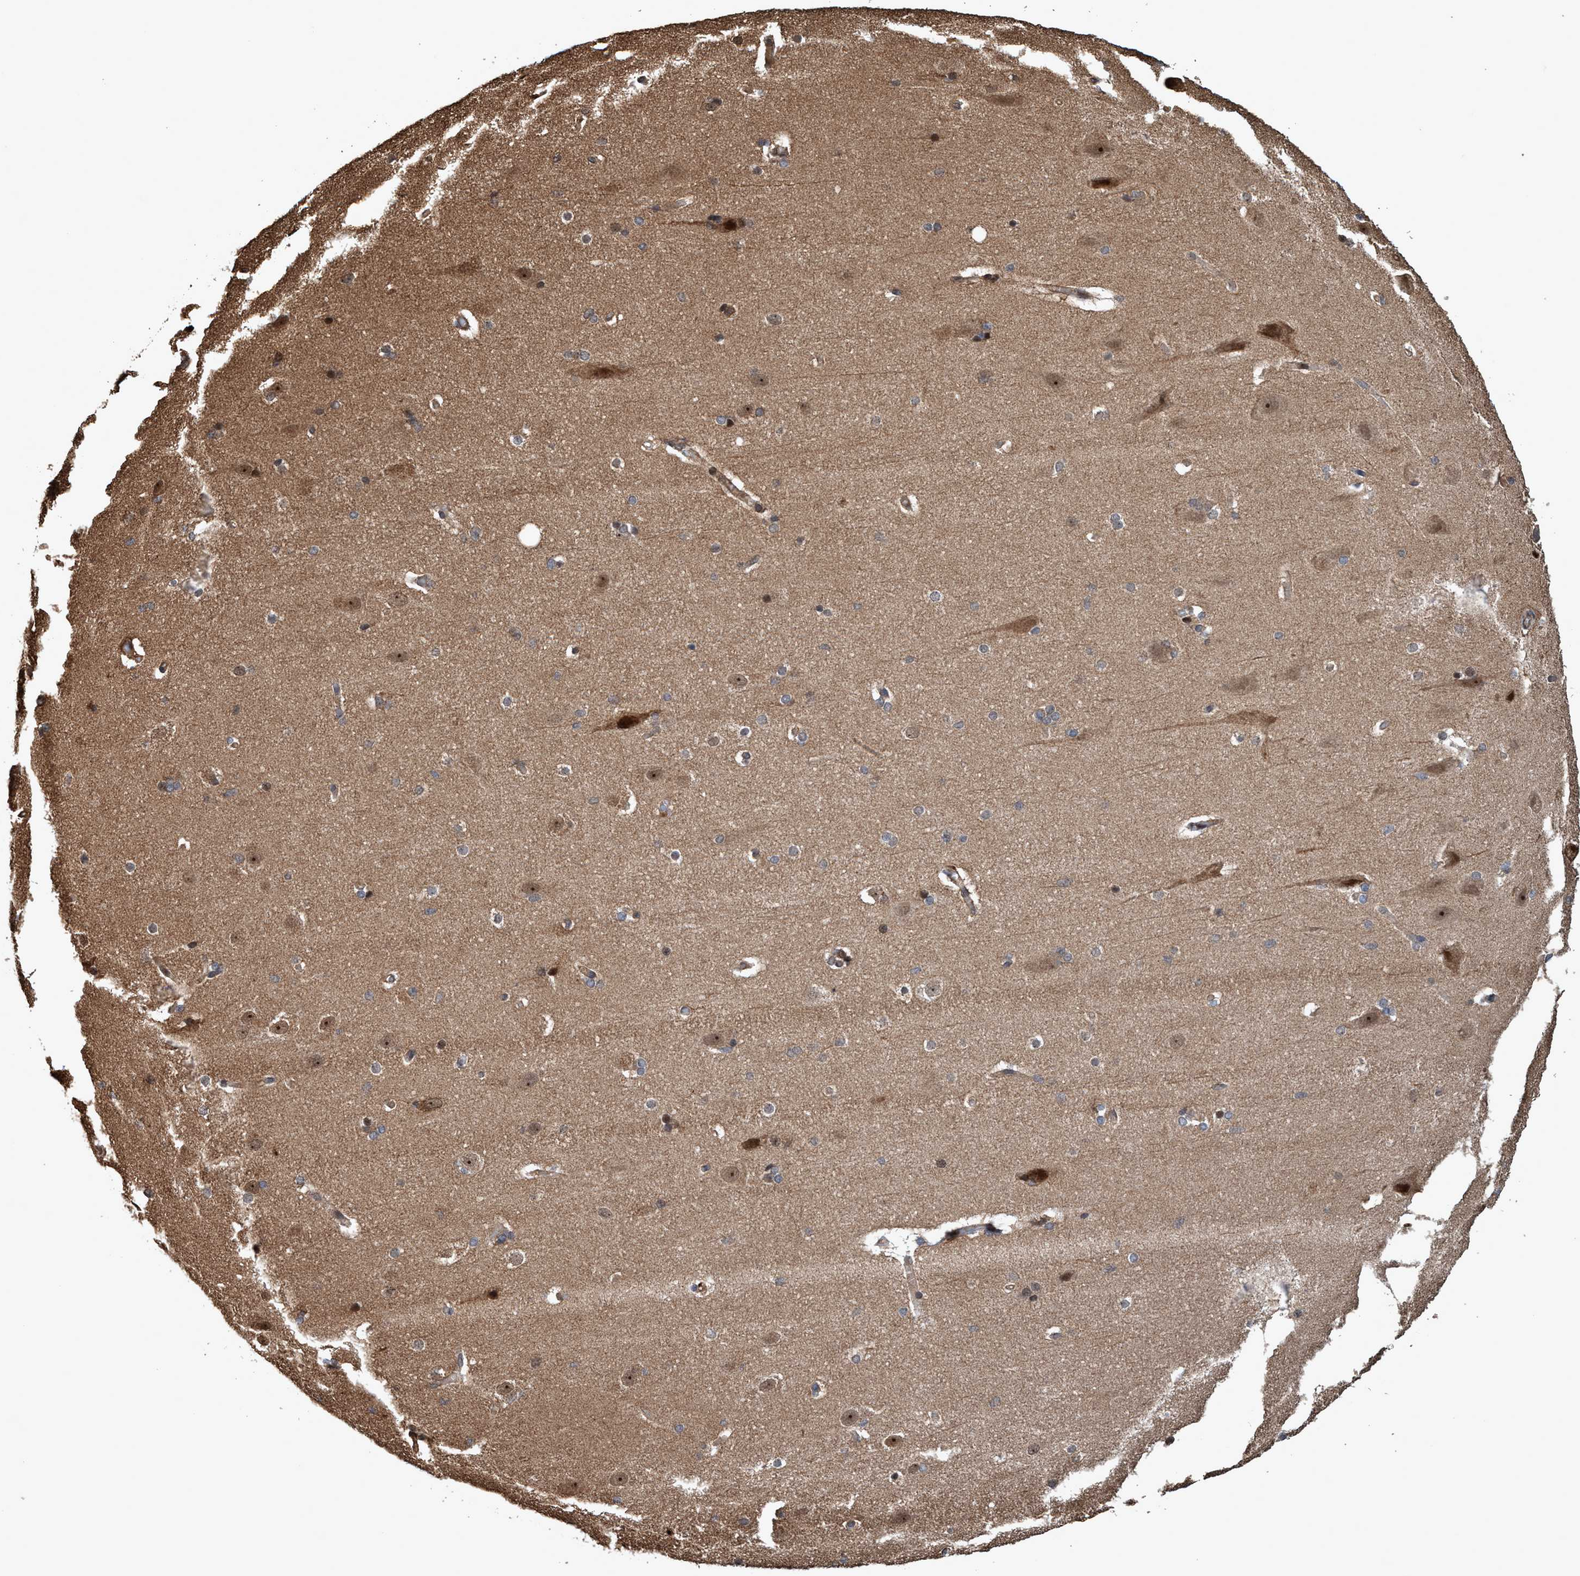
{"staining": {"intensity": "moderate", "quantity": ">75%", "location": "cytoplasmic/membranous"}, "tissue": "cerebral cortex", "cell_type": "Endothelial cells", "image_type": "normal", "snomed": [{"axis": "morphology", "description": "Normal tissue, NOS"}, {"axis": "topography", "description": "Cerebral cortex"}, {"axis": "topography", "description": "Hippocampus"}], "caption": "The photomicrograph reveals immunohistochemical staining of benign cerebral cortex. There is moderate cytoplasmic/membranous expression is identified in about >75% of endothelial cells.", "gene": "TRPC7", "patient": {"sex": "female", "age": 19}}